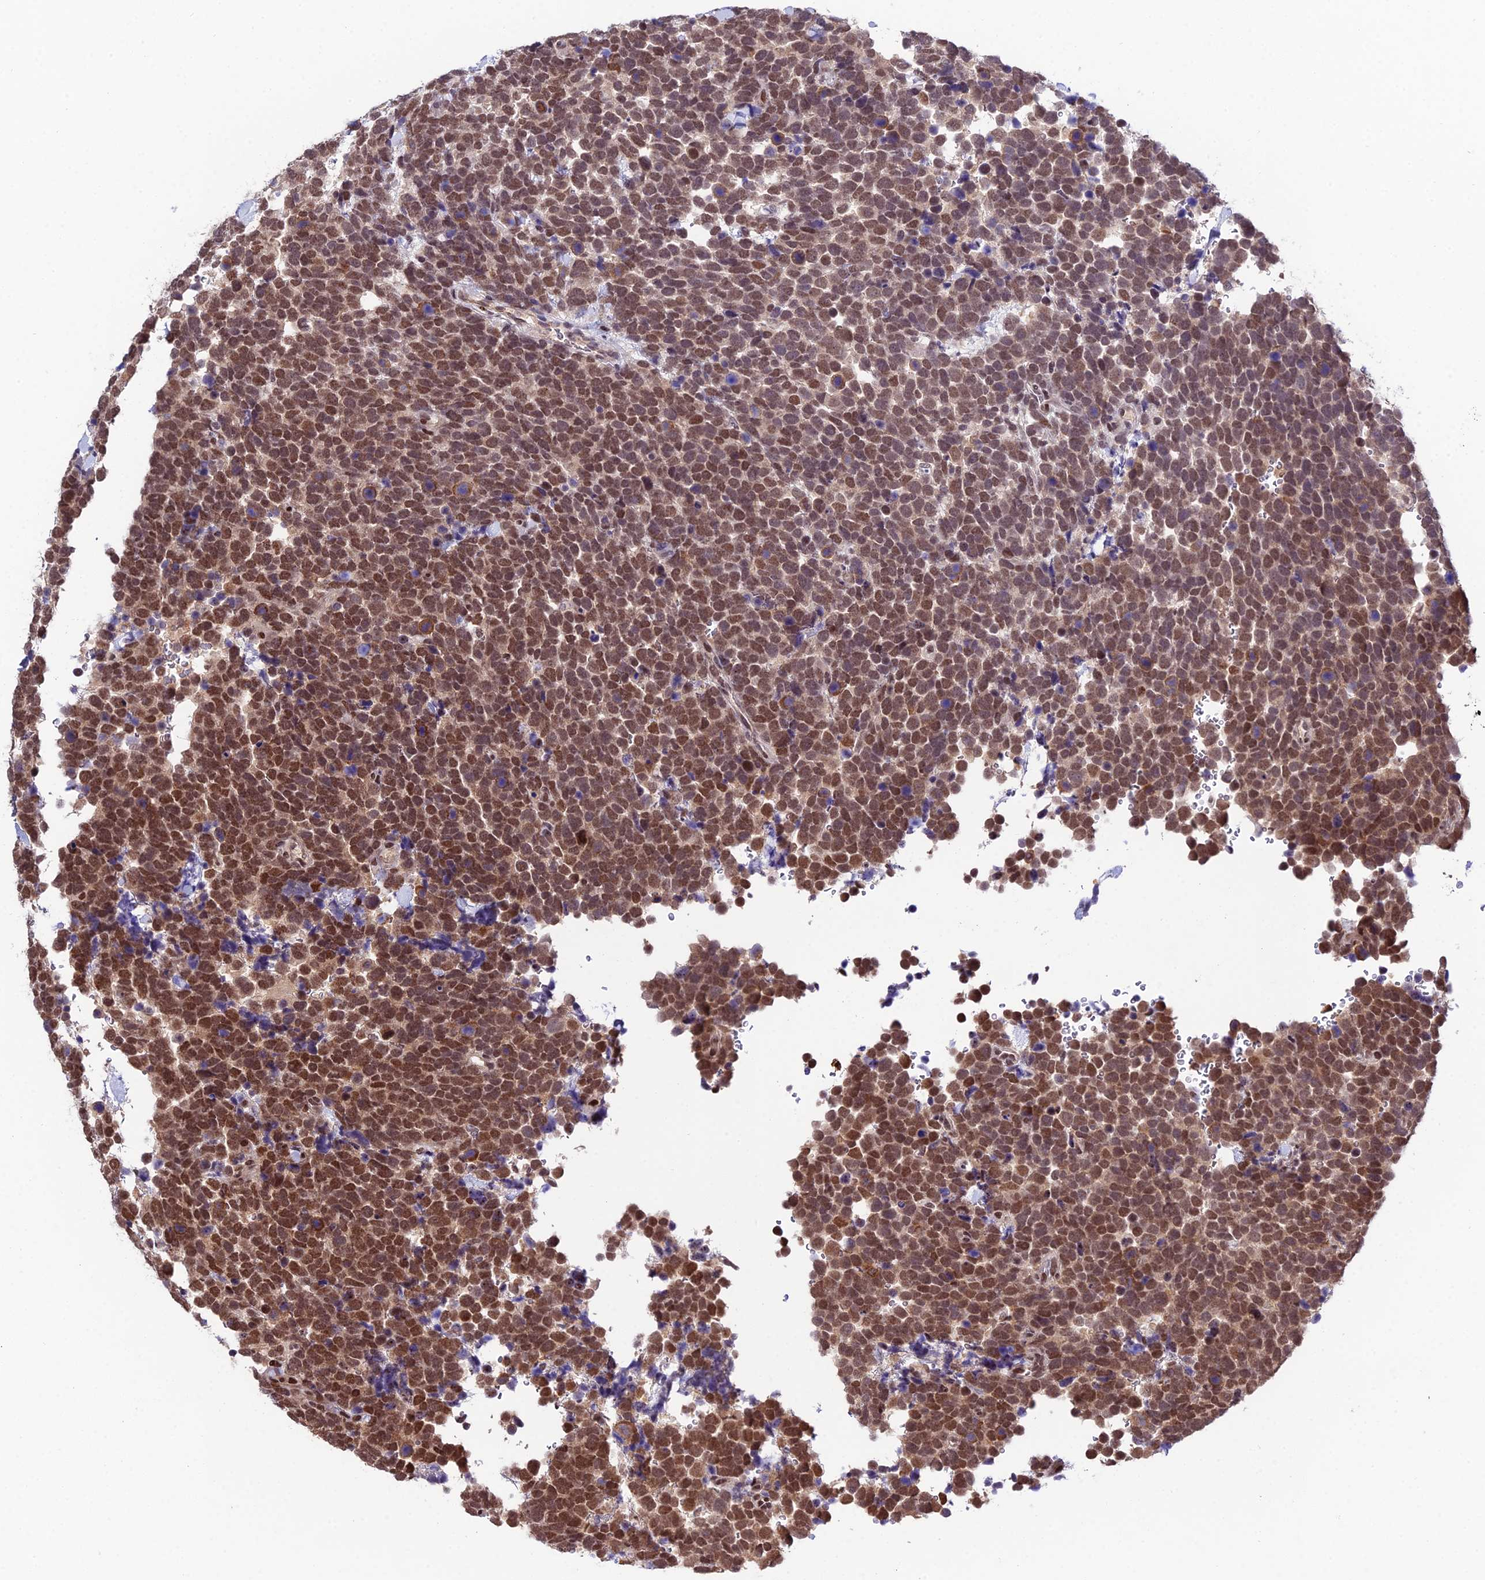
{"staining": {"intensity": "moderate", "quantity": ">75%", "location": "cytoplasmic/membranous,nuclear"}, "tissue": "urothelial cancer", "cell_type": "Tumor cells", "image_type": "cancer", "snomed": [{"axis": "morphology", "description": "Urothelial carcinoma, High grade"}, {"axis": "topography", "description": "Urinary bladder"}], "caption": "Protein analysis of urothelial cancer tissue reveals moderate cytoplasmic/membranous and nuclear staining in about >75% of tumor cells.", "gene": "SYT15", "patient": {"sex": "female", "age": 82}}